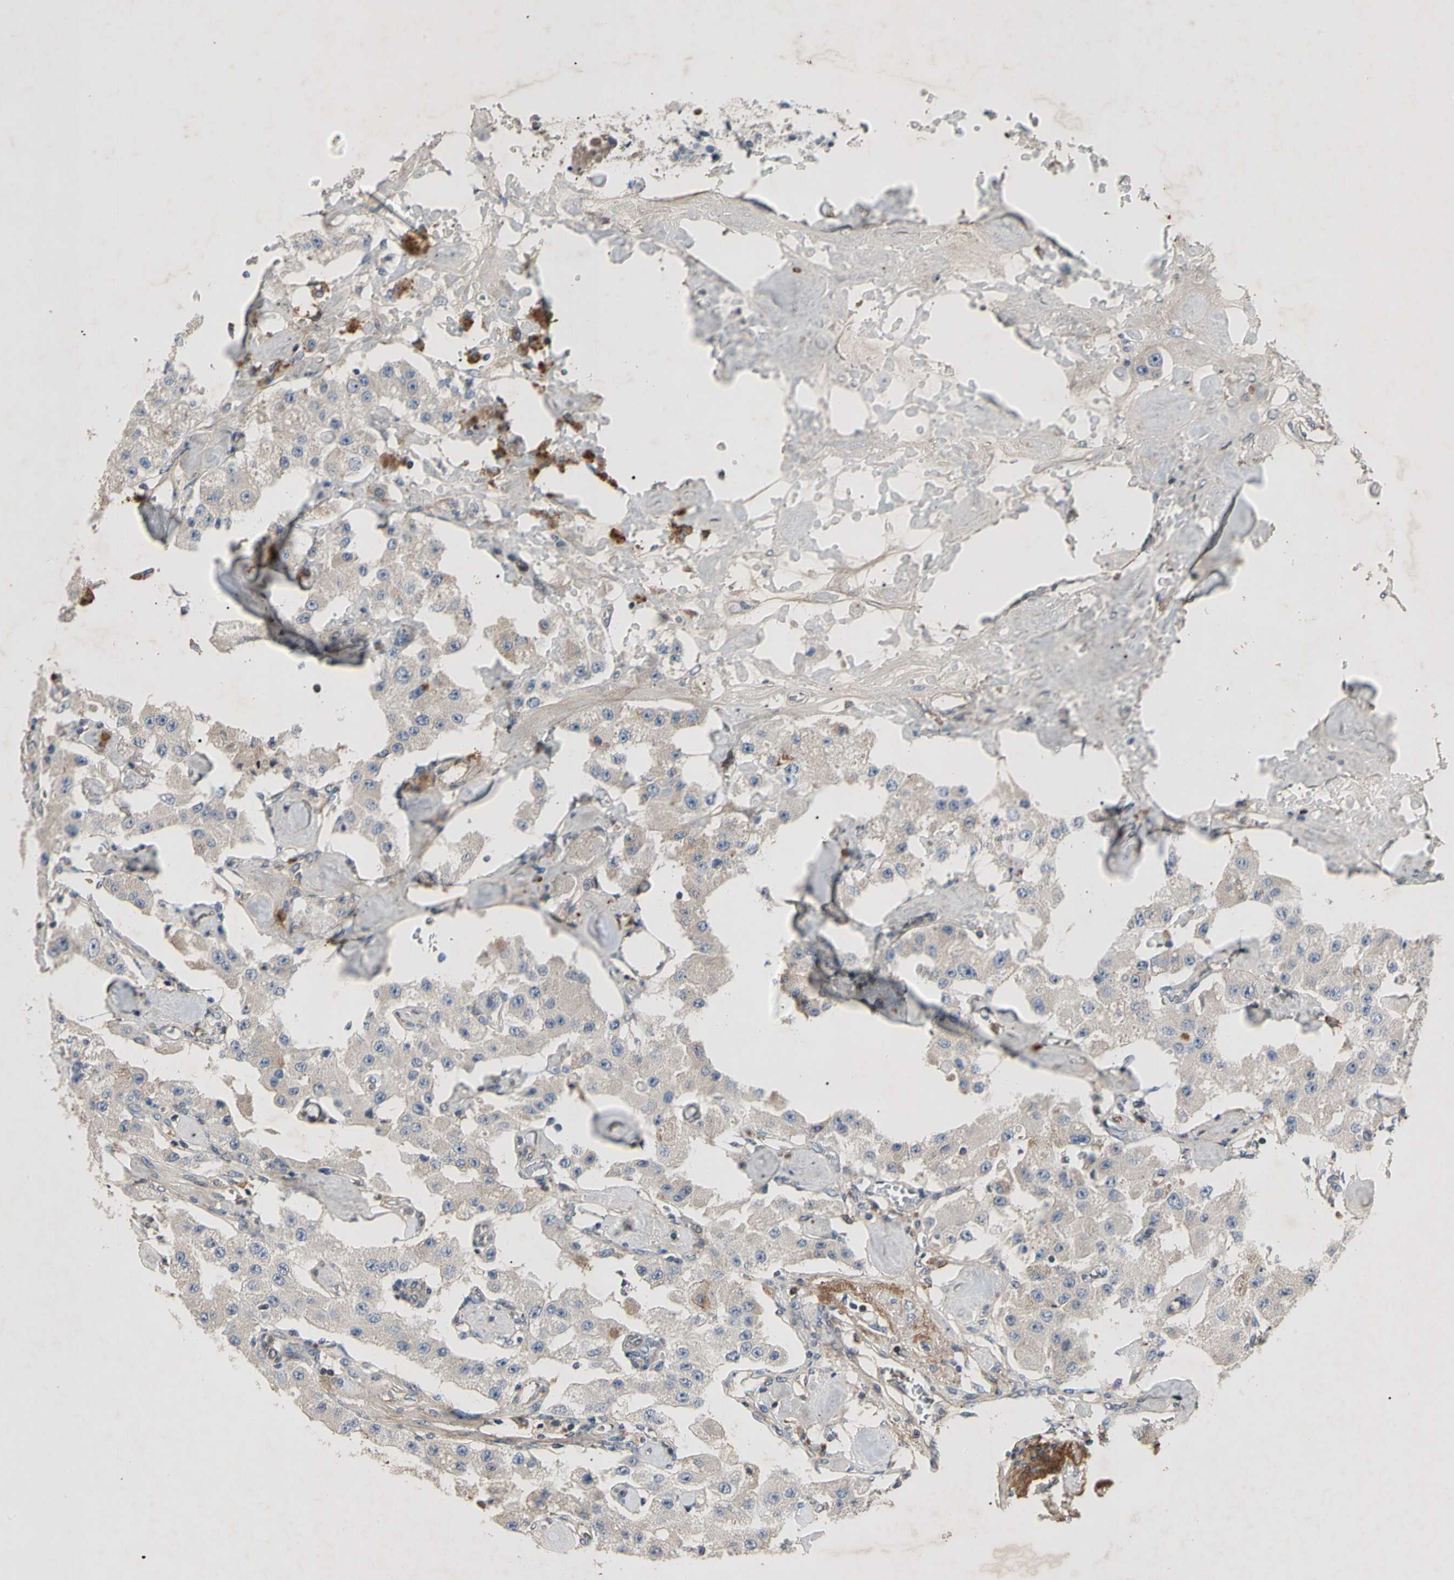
{"staining": {"intensity": "negative", "quantity": "none", "location": "none"}, "tissue": "carcinoid", "cell_type": "Tumor cells", "image_type": "cancer", "snomed": [{"axis": "morphology", "description": "Carcinoid, malignant, NOS"}, {"axis": "topography", "description": "Pancreas"}], "caption": "Immunohistochemistry (IHC) image of carcinoid stained for a protein (brown), which reveals no positivity in tumor cells.", "gene": "CRTAC1", "patient": {"sex": "male", "age": 41}}